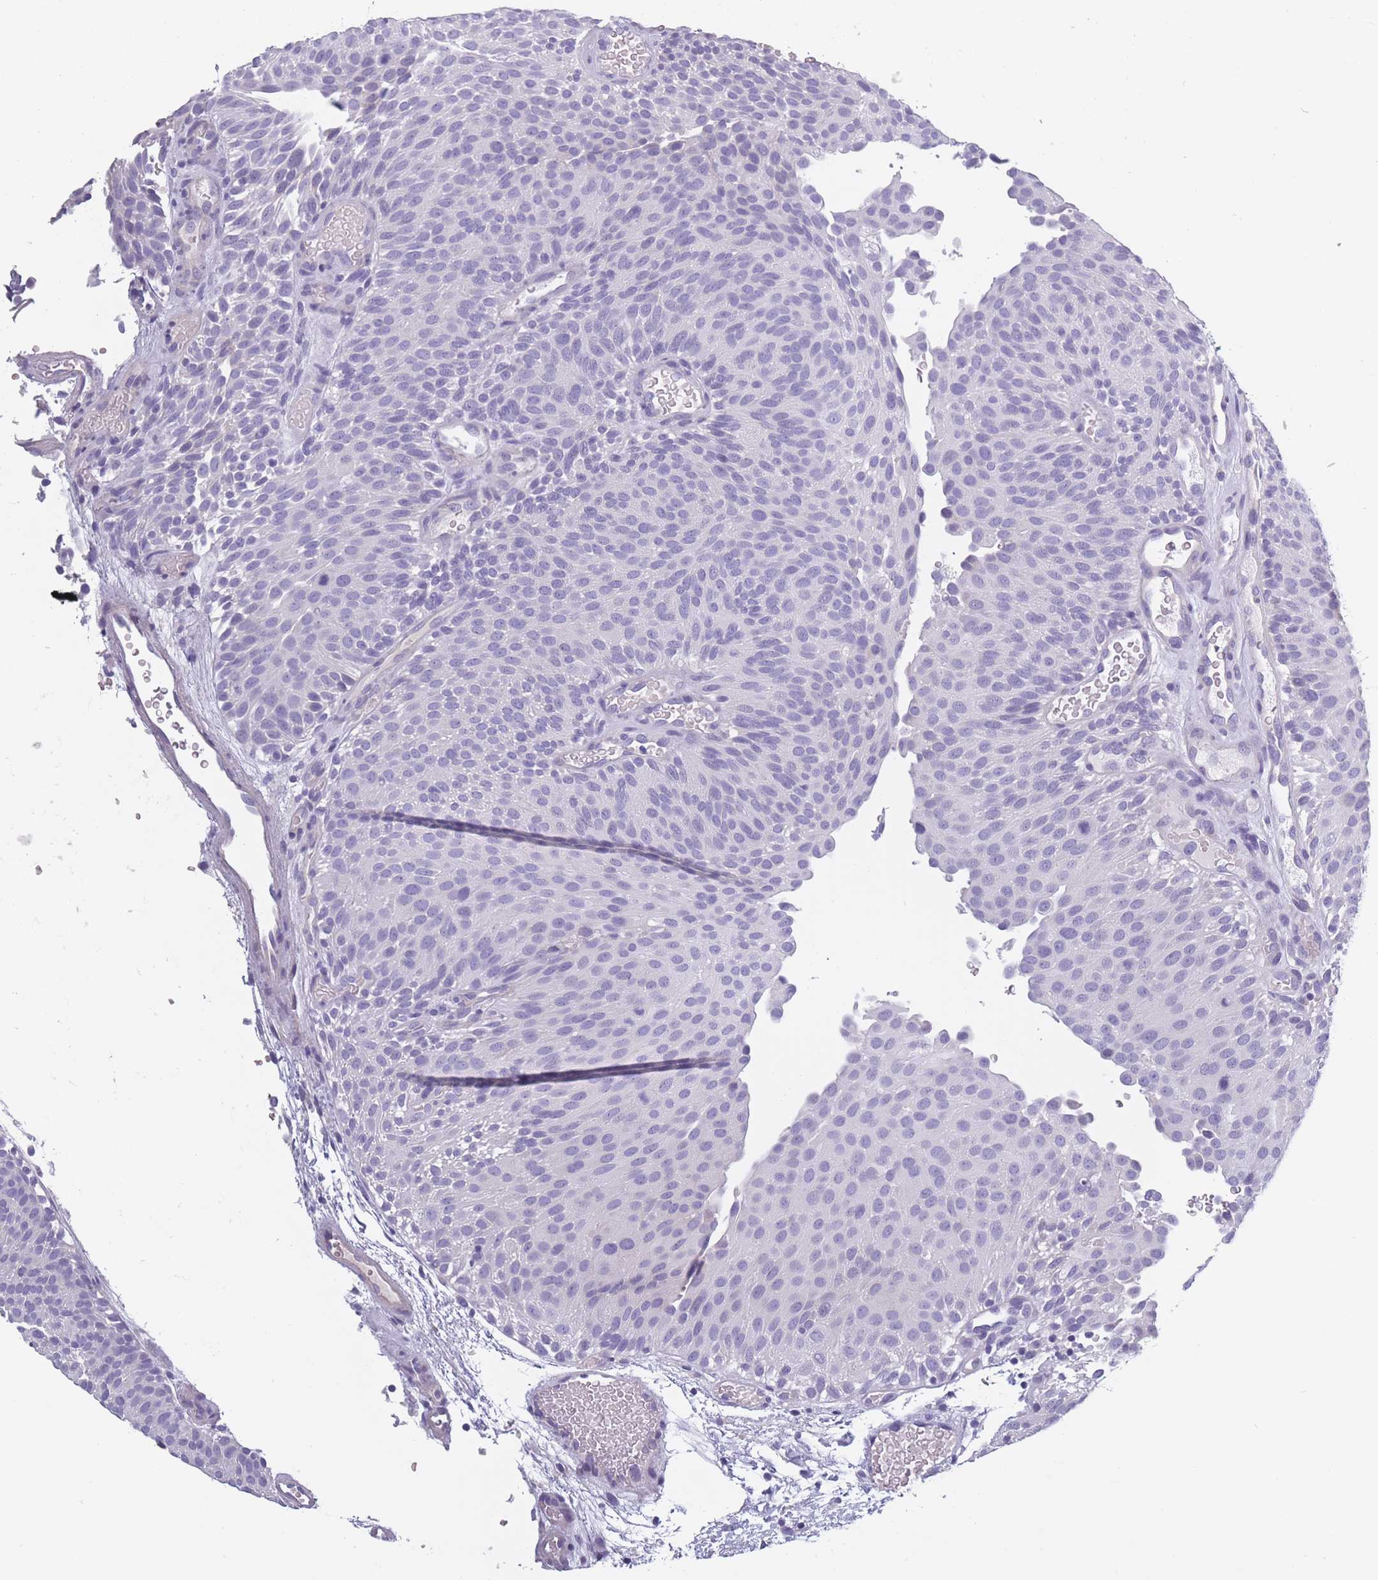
{"staining": {"intensity": "negative", "quantity": "none", "location": "none"}, "tissue": "urothelial cancer", "cell_type": "Tumor cells", "image_type": "cancer", "snomed": [{"axis": "morphology", "description": "Urothelial carcinoma, Low grade"}, {"axis": "topography", "description": "Urinary bladder"}], "caption": "Immunohistochemistry of urothelial cancer reveals no positivity in tumor cells. The staining is performed using DAB (3,3'-diaminobenzidine) brown chromogen with nuclei counter-stained in using hematoxylin.", "gene": "OR4C5", "patient": {"sex": "male", "age": 78}}